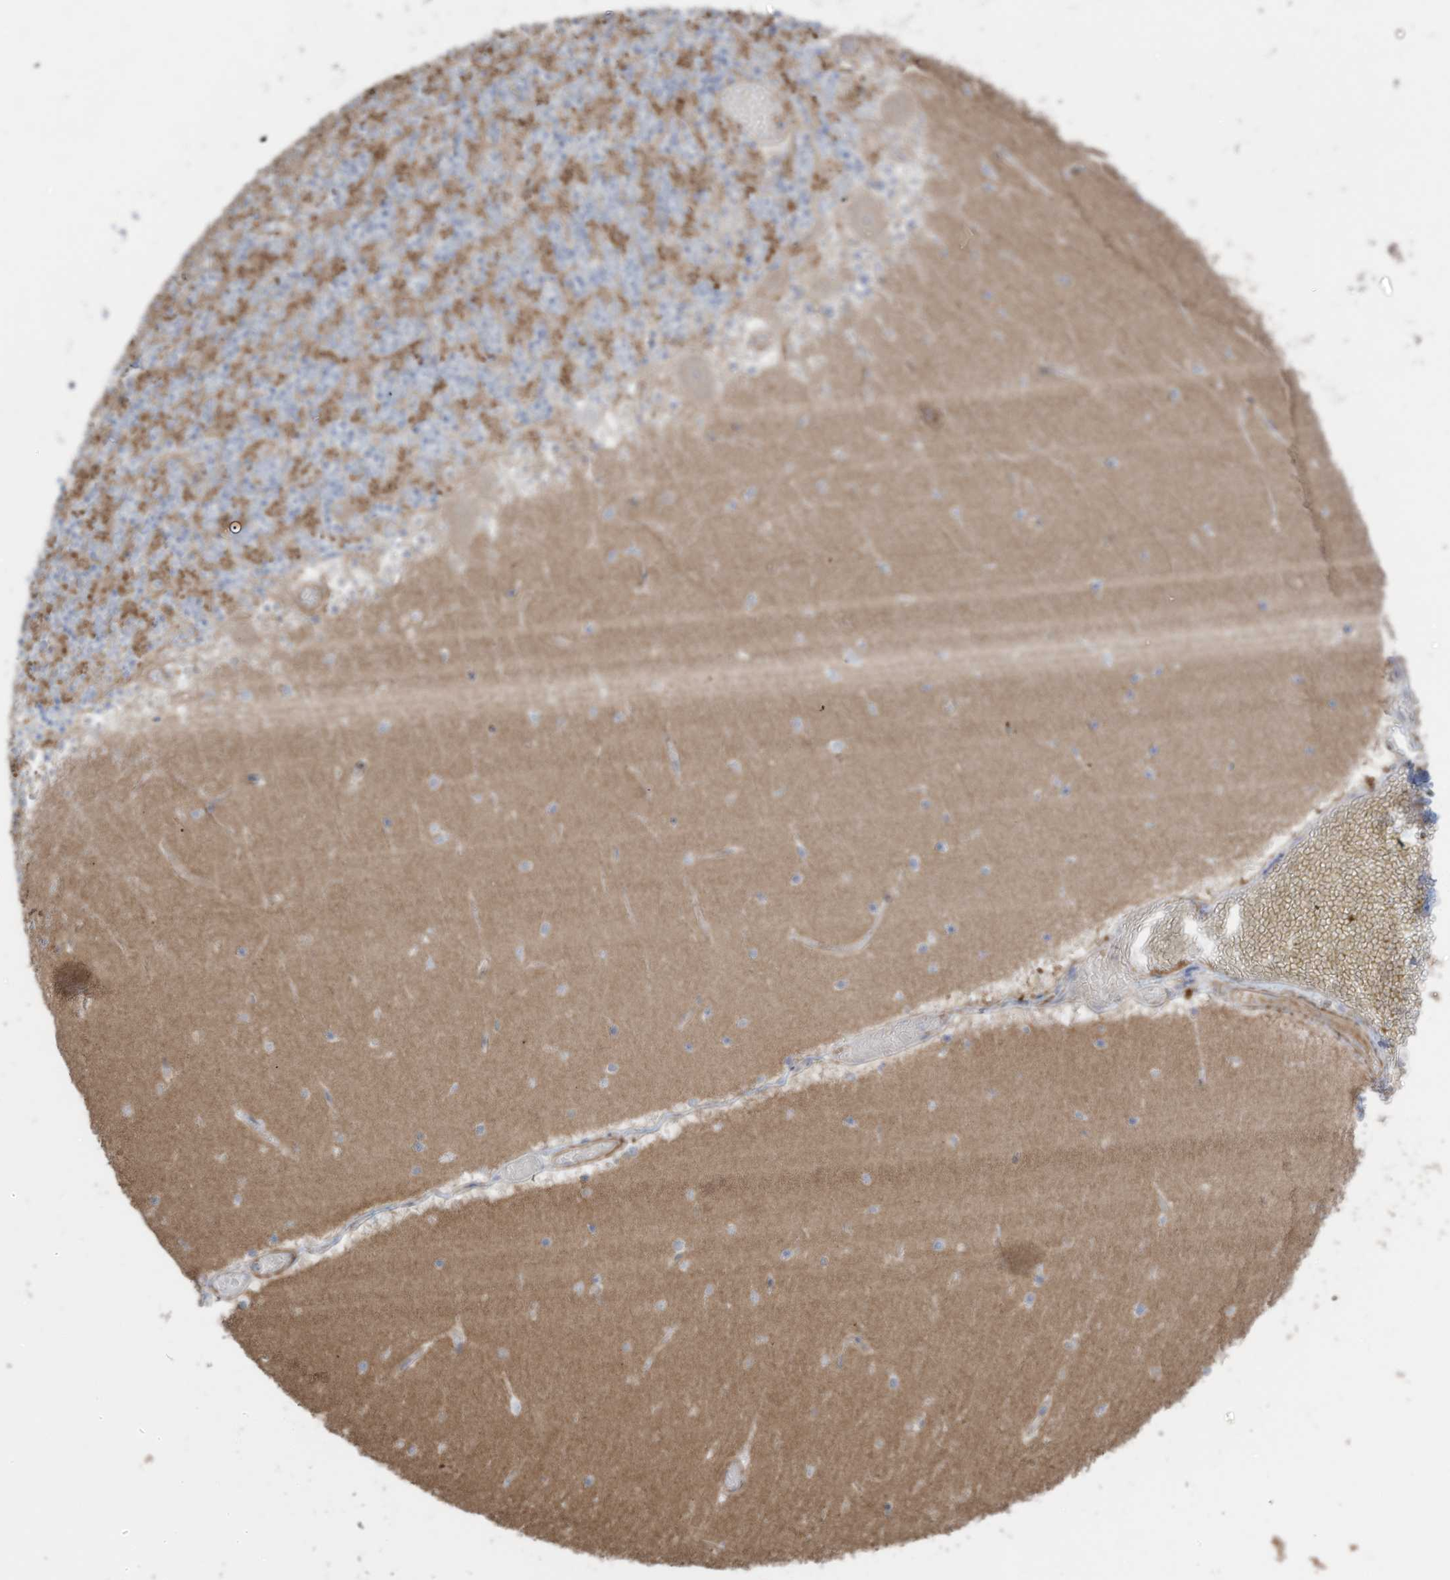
{"staining": {"intensity": "moderate", "quantity": "25%-75%", "location": "cytoplasmic/membranous"}, "tissue": "cerebellum", "cell_type": "Cells in granular layer", "image_type": "normal", "snomed": [{"axis": "morphology", "description": "Normal tissue, NOS"}, {"axis": "topography", "description": "Cerebellum"}], "caption": "Benign cerebellum was stained to show a protein in brown. There is medium levels of moderate cytoplasmic/membranous expression in approximately 25%-75% of cells in granular layer.", "gene": "SLC17A7", "patient": {"sex": "female", "age": 28}}